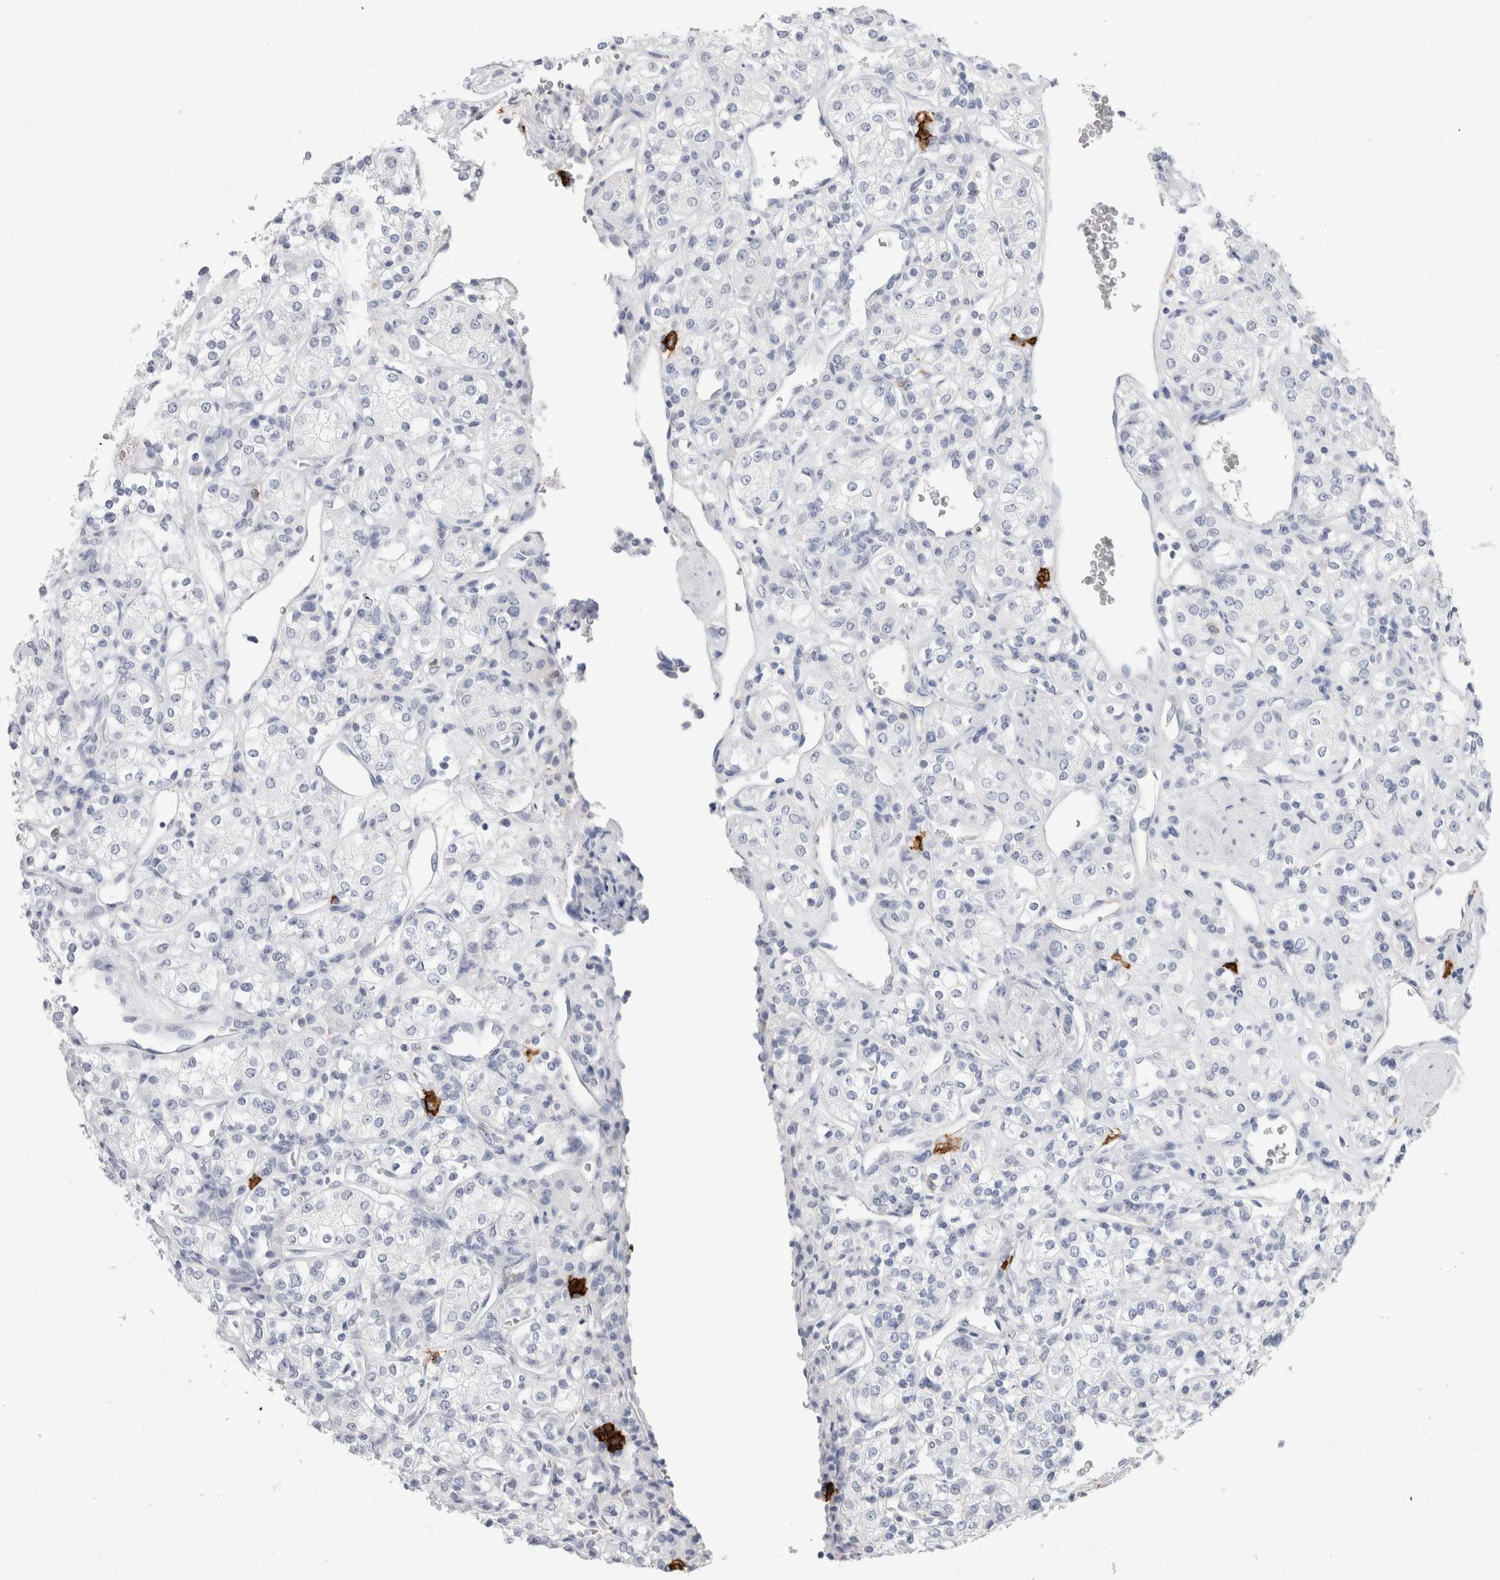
{"staining": {"intensity": "negative", "quantity": "none", "location": "none"}, "tissue": "renal cancer", "cell_type": "Tumor cells", "image_type": "cancer", "snomed": [{"axis": "morphology", "description": "Adenocarcinoma, NOS"}, {"axis": "topography", "description": "Kidney"}], "caption": "Immunohistochemistry (IHC) image of renal adenocarcinoma stained for a protein (brown), which shows no expression in tumor cells.", "gene": "CD38", "patient": {"sex": "male", "age": 77}}